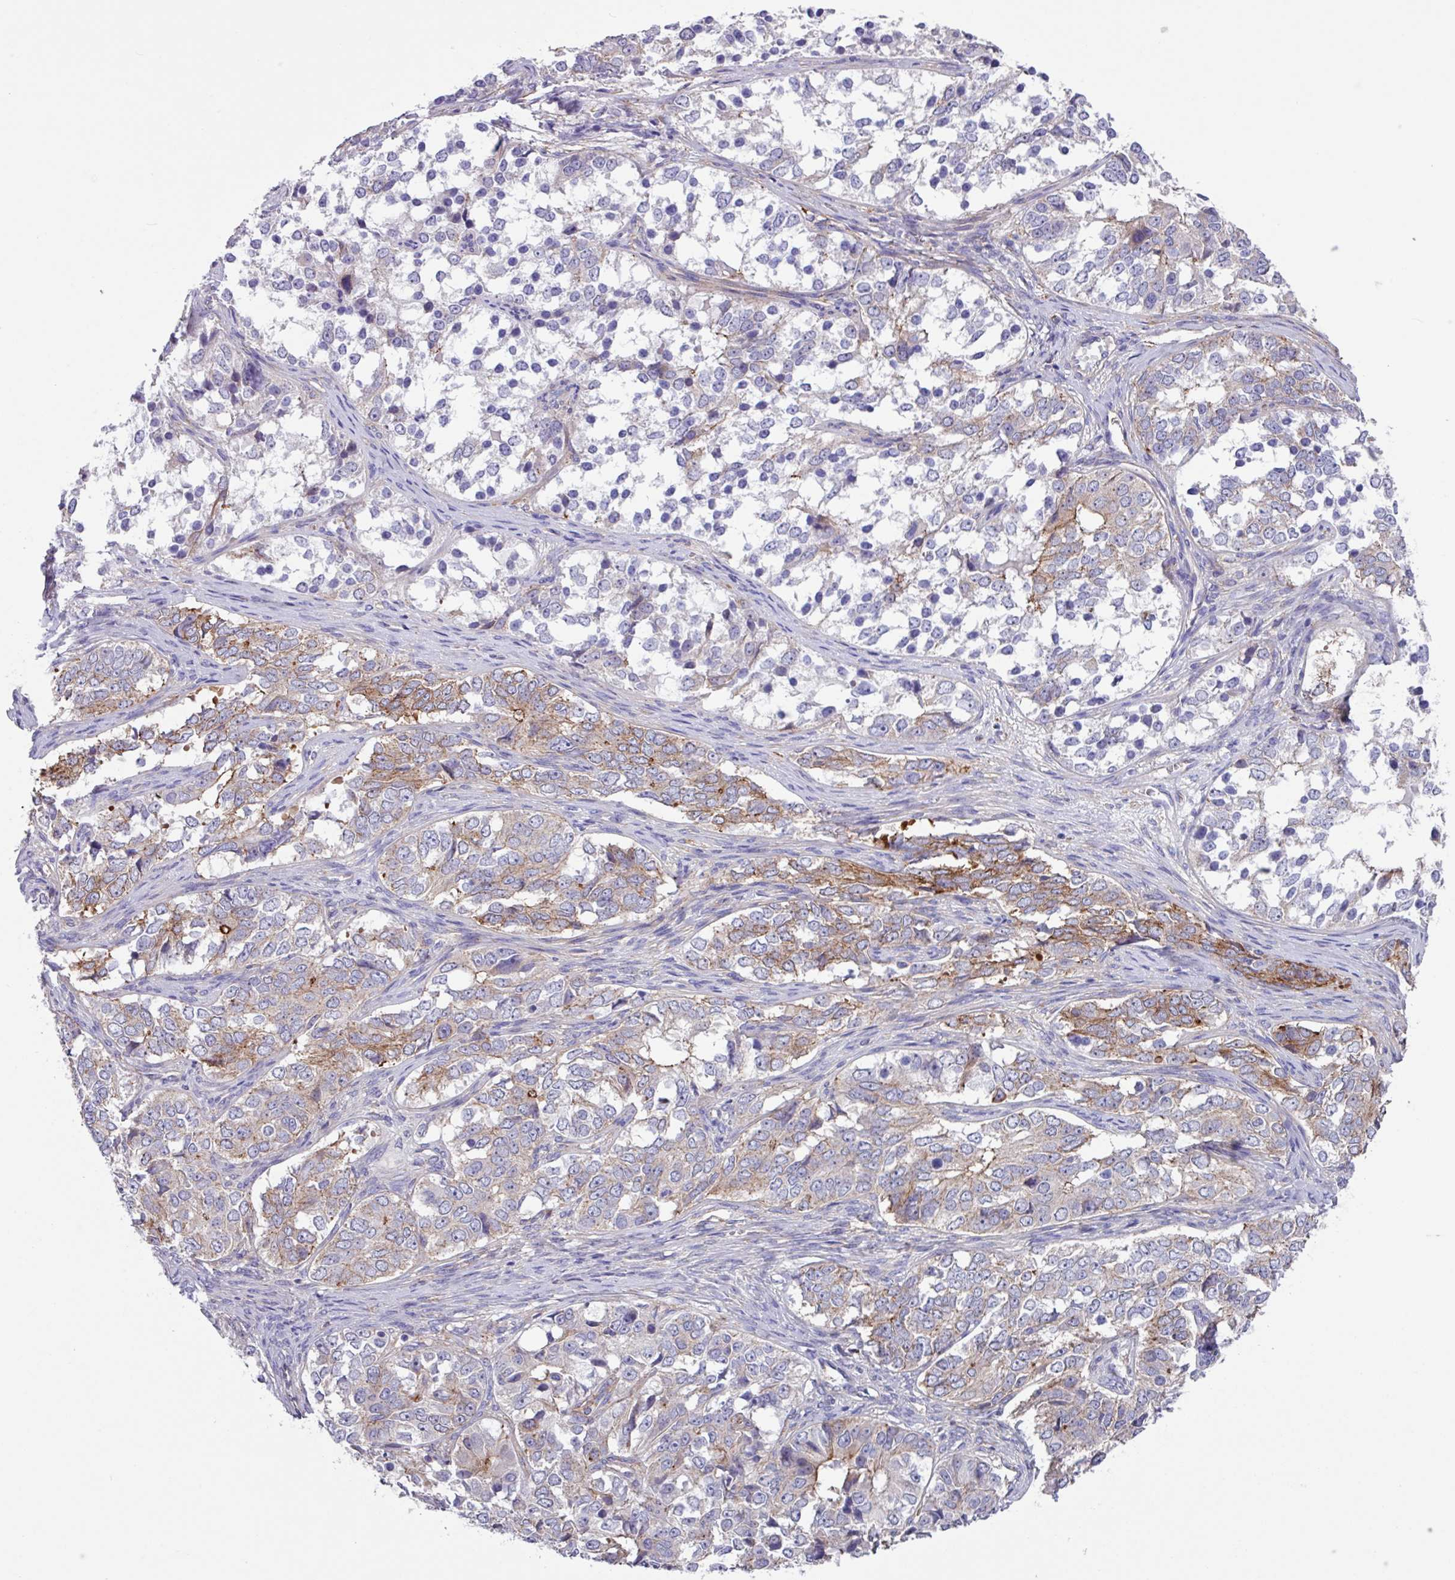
{"staining": {"intensity": "moderate", "quantity": "<25%", "location": "cytoplasmic/membranous"}, "tissue": "ovarian cancer", "cell_type": "Tumor cells", "image_type": "cancer", "snomed": [{"axis": "morphology", "description": "Carcinoma, endometroid"}, {"axis": "topography", "description": "Ovary"}], "caption": "A brown stain highlights moderate cytoplasmic/membranous positivity of a protein in ovarian endometroid carcinoma tumor cells.", "gene": "OTULIN", "patient": {"sex": "female", "age": 51}}